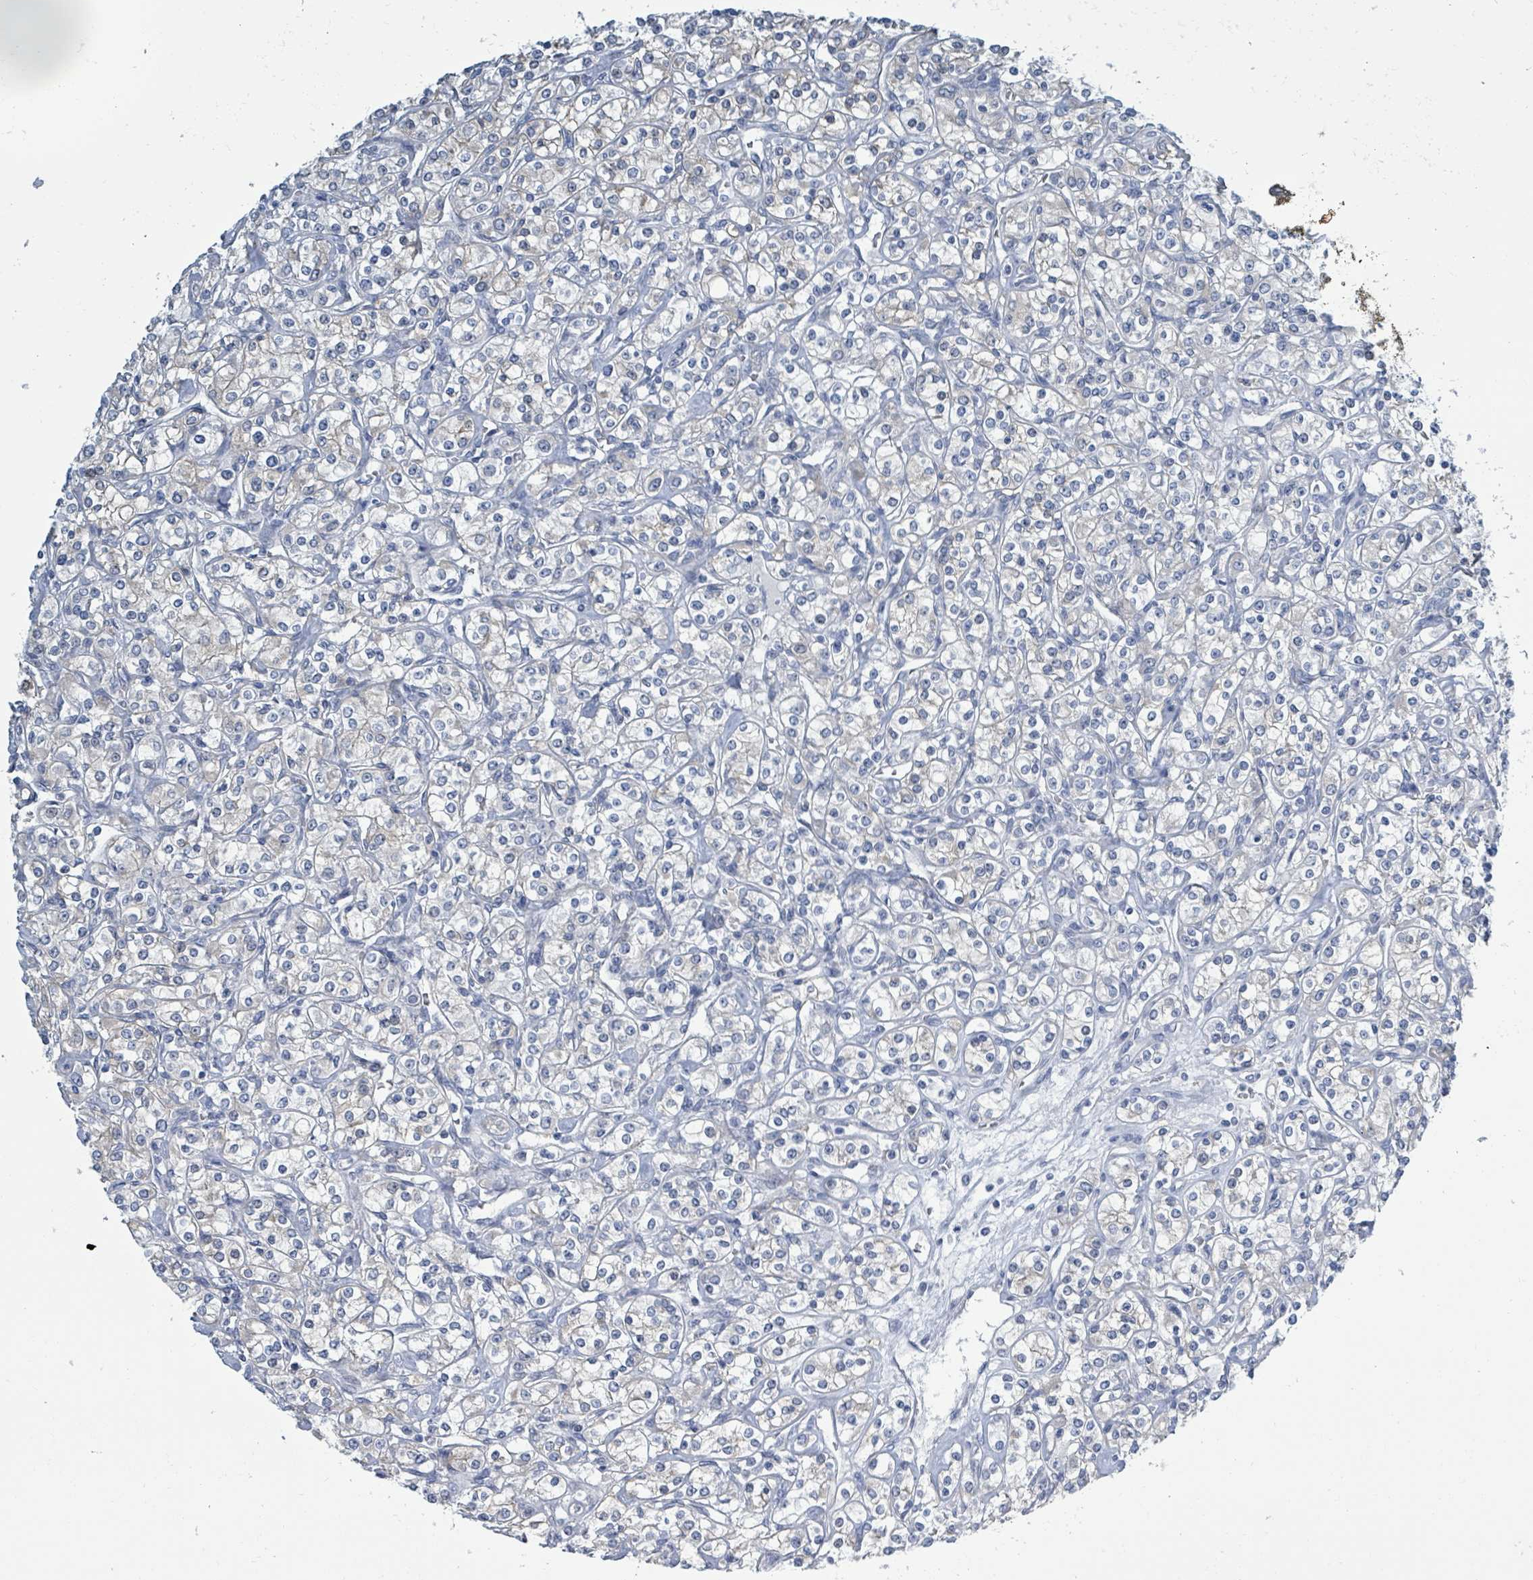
{"staining": {"intensity": "negative", "quantity": "none", "location": "none"}, "tissue": "renal cancer", "cell_type": "Tumor cells", "image_type": "cancer", "snomed": [{"axis": "morphology", "description": "Adenocarcinoma, NOS"}, {"axis": "topography", "description": "Kidney"}], "caption": "IHC photomicrograph of neoplastic tissue: human renal cancer (adenocarcinoma) stained with DAB exhibits no significant protein positivity in tumor cells. (Stains: DAB (3,3'-diaminobenzidine) IHC with hematoxylin counter stain, Microscopy: brightfield microscopy at high magnification).", "gene": "DGKZ", "patient": {"sex": "male", "age": 77}}